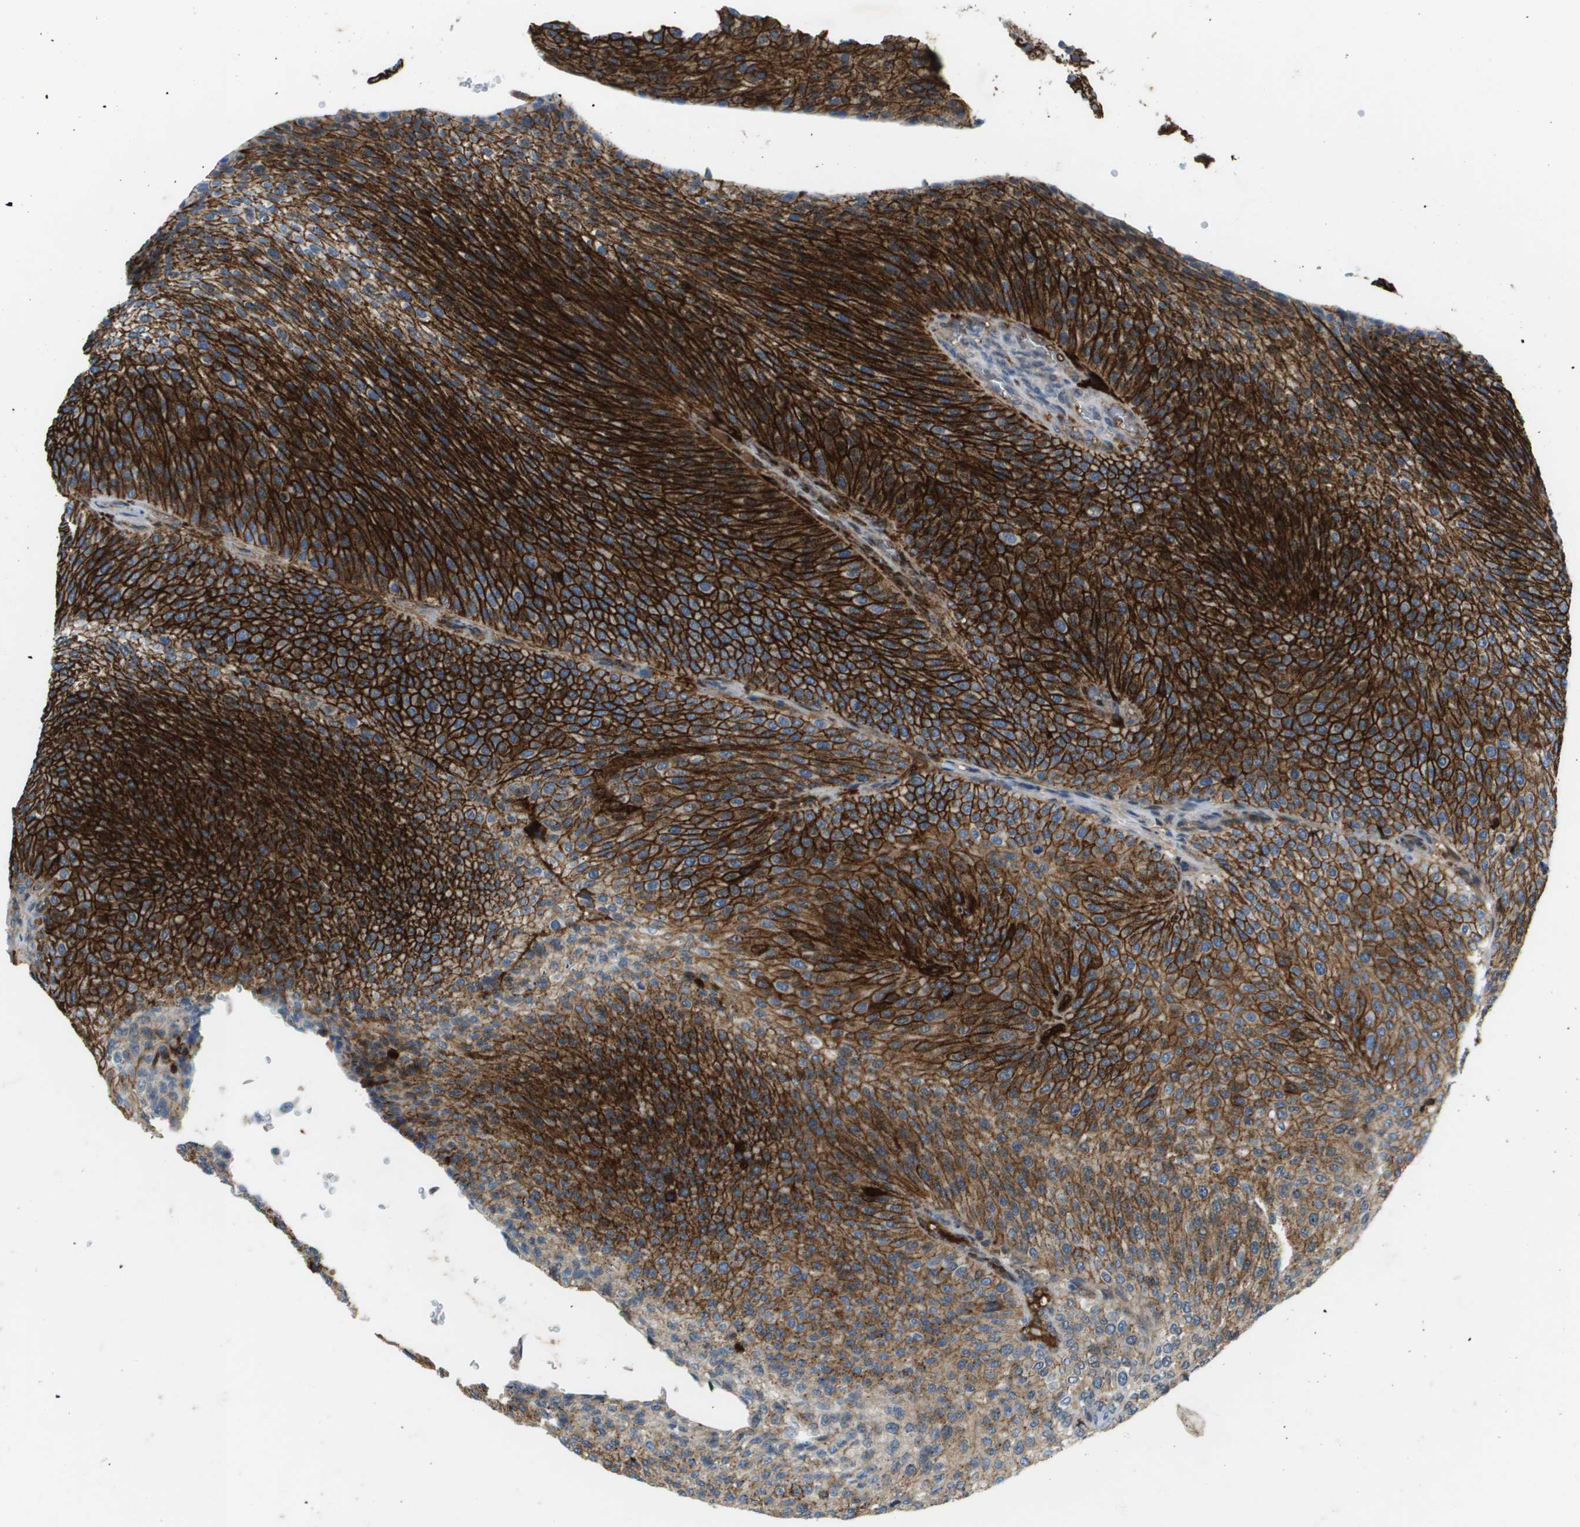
{"staining": {"intensity": "strong", "quantity": ">75%", "location": "cytoplasmic/membranous"}, "tissue": "urothelial cancer", "cell_type": "Tumor cells", "image_type": "cancer", "snomed": [{"axis": "morphology", "description": "Urothelial carcinoma, Low grade"}, {"axis": "topography", "description": "Smooth muscle"}, {"axis": "topography", "description": "Urinary bladder"}], "caption": "Tumor cells exhibit high levels of strong cytoplasmic/membranous expression in approximately >75% of cells in urothelial cancer.", "gene": "SDC1", "patient": {"sex": "male", "age": 60}}